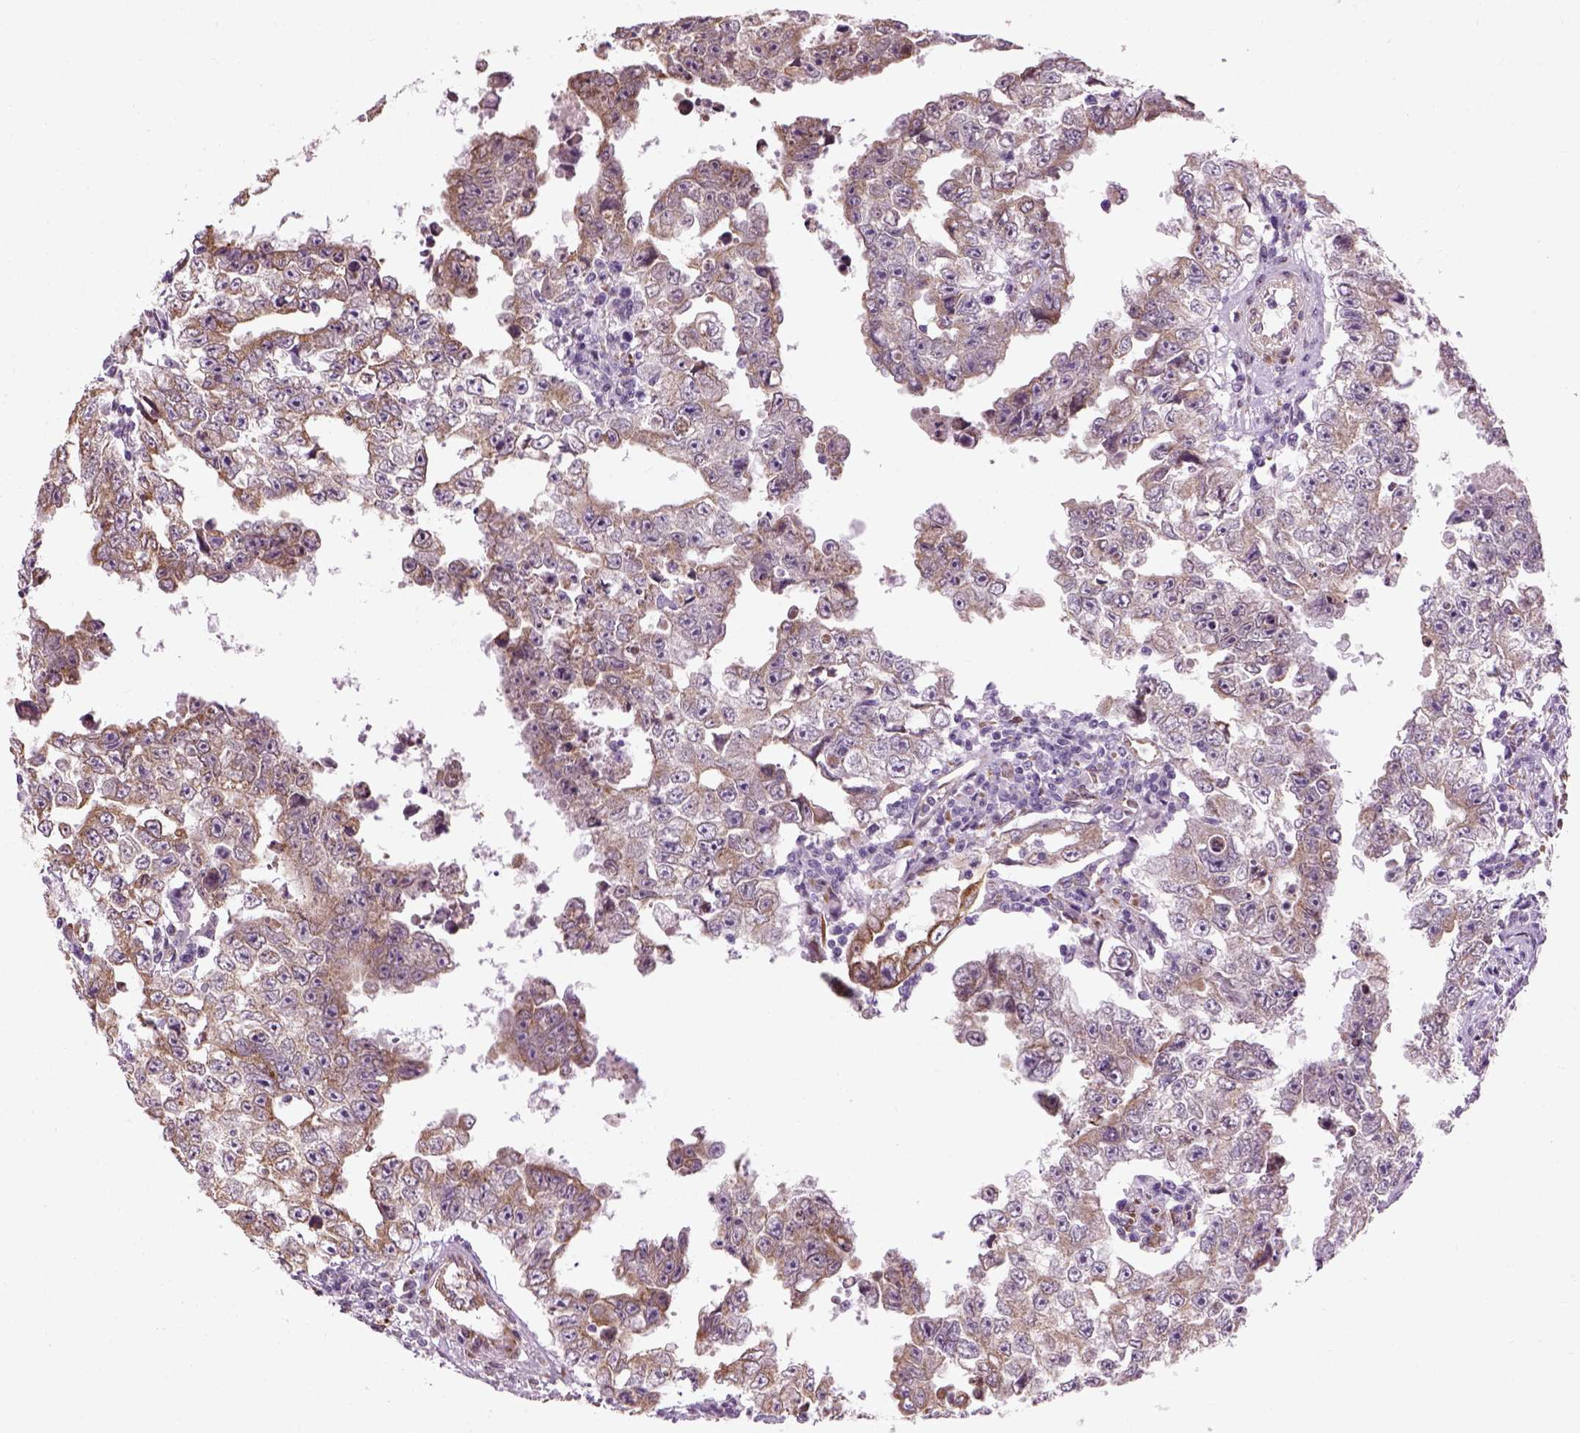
{"staining": {"intensity": "weak", "quantity": "25%-75%", "location": "cytoplasmic/membranous"}, "tissue": "testis cancer", "cell_type": "Tumor cells", "image_type": "cancer", "snomed": [{"axis": "morphology", "description": "Carcinoma, Embryonal, NOS"}, {"axis": "topography", "description": "Testis"}], "caption": "About 25%-75% of tumor cells in human testis cancer demonstrate weak cytoplasmic/membranous protein positivity as visualized by brown immunohistochemical staining.", "gene": "XK", "patient": {"sex": "male", "age": 36}}